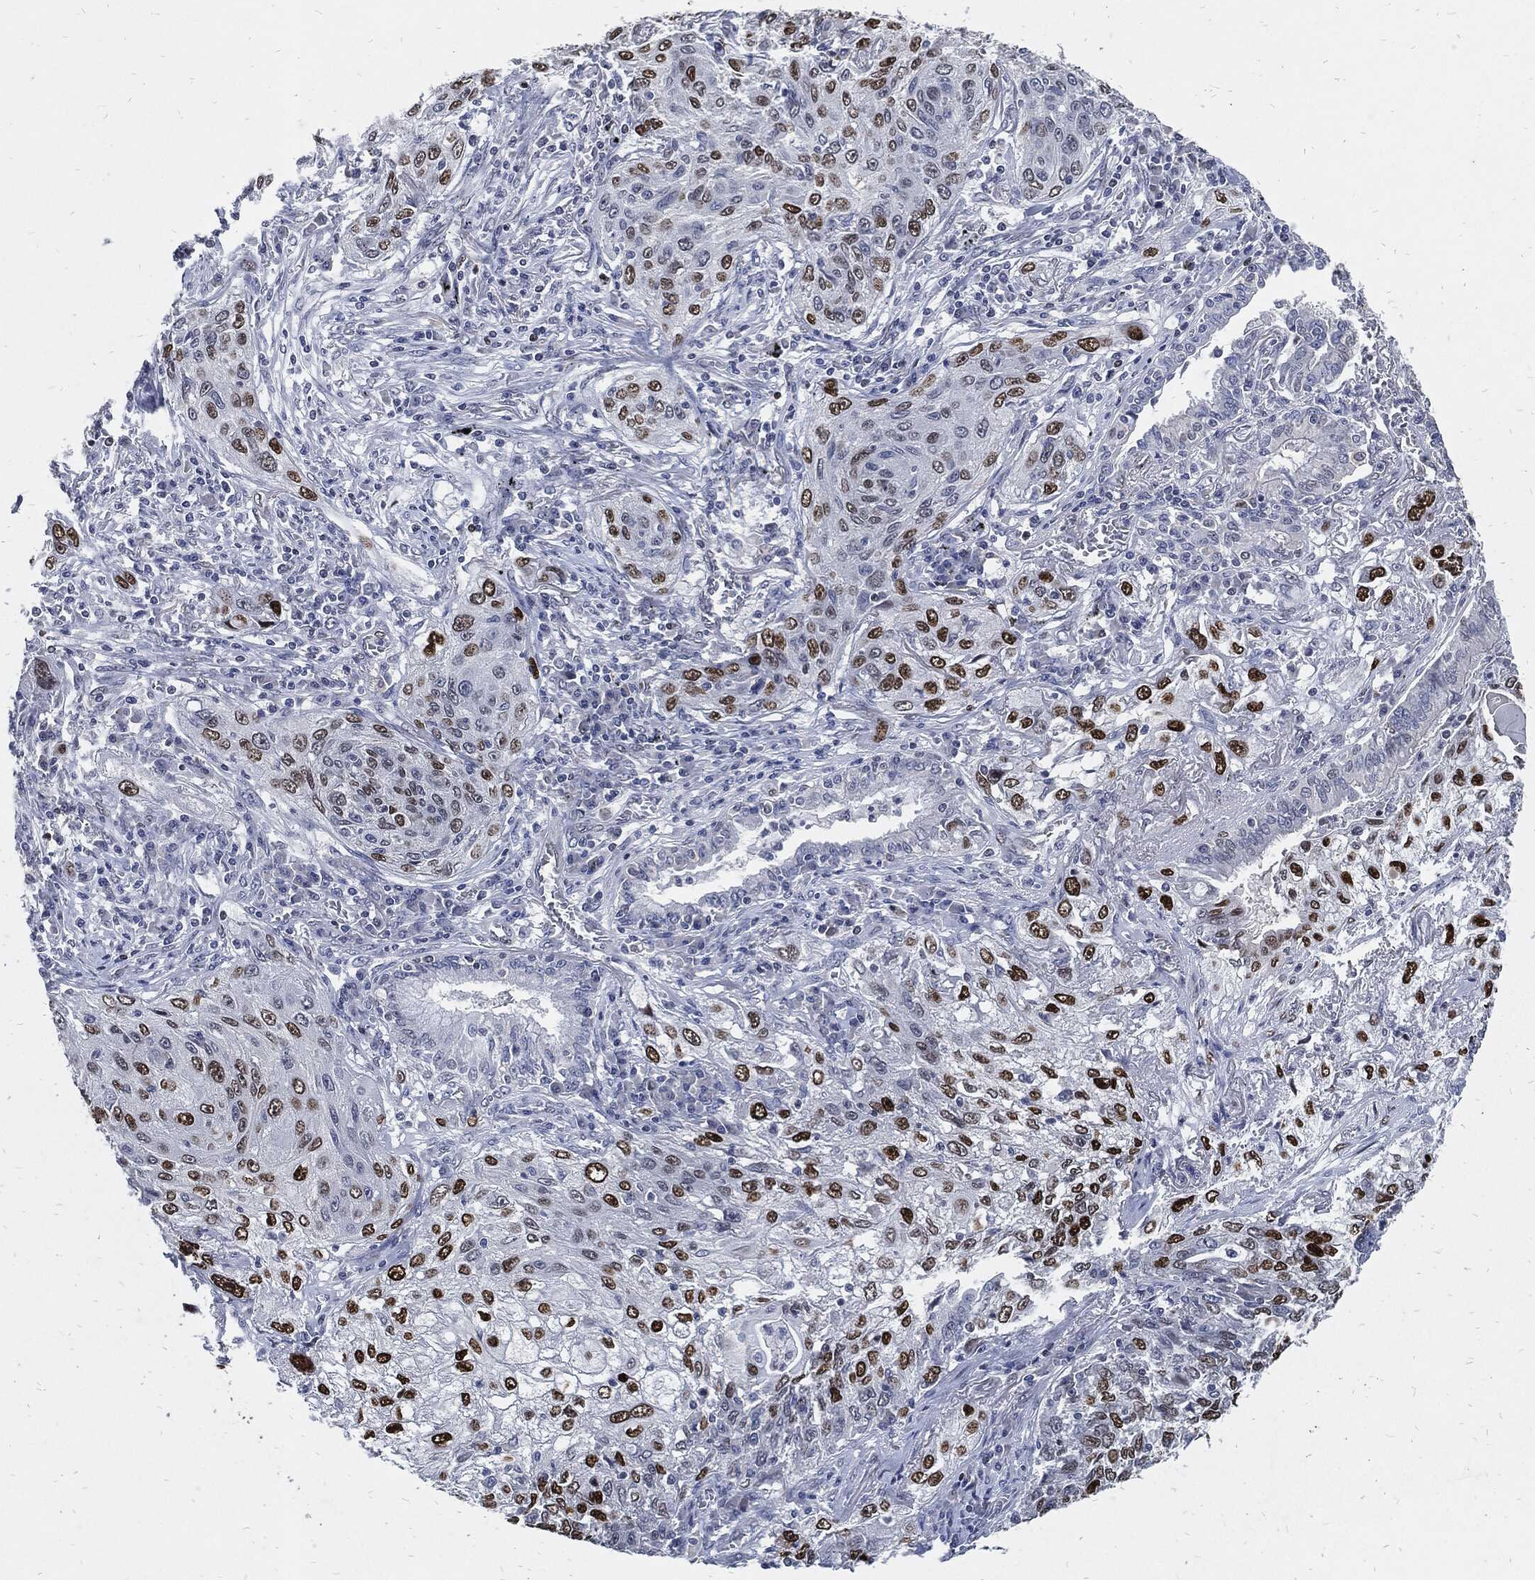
{"staining": {"intensity": "strong", "quantity": "25%-75%", "location": "nuclear"}, "tissue": "lung cancer", "cell_type": "Tumor cells", "image_type": "cancer", "snomed": [{"axis": "morphology", "description": "Squamous cell carcinoma, NOS"}, {"axis": "topography", "description": "Lung"}], "caption": "Squamous cell carcinoma (lung) stained with immunohistochemistry (IHC) shows strong nuclear staining in approximately 25%-75% of tumor cells.", "gene": "JUN", "patient": {"sex": "female", "age": 69}}